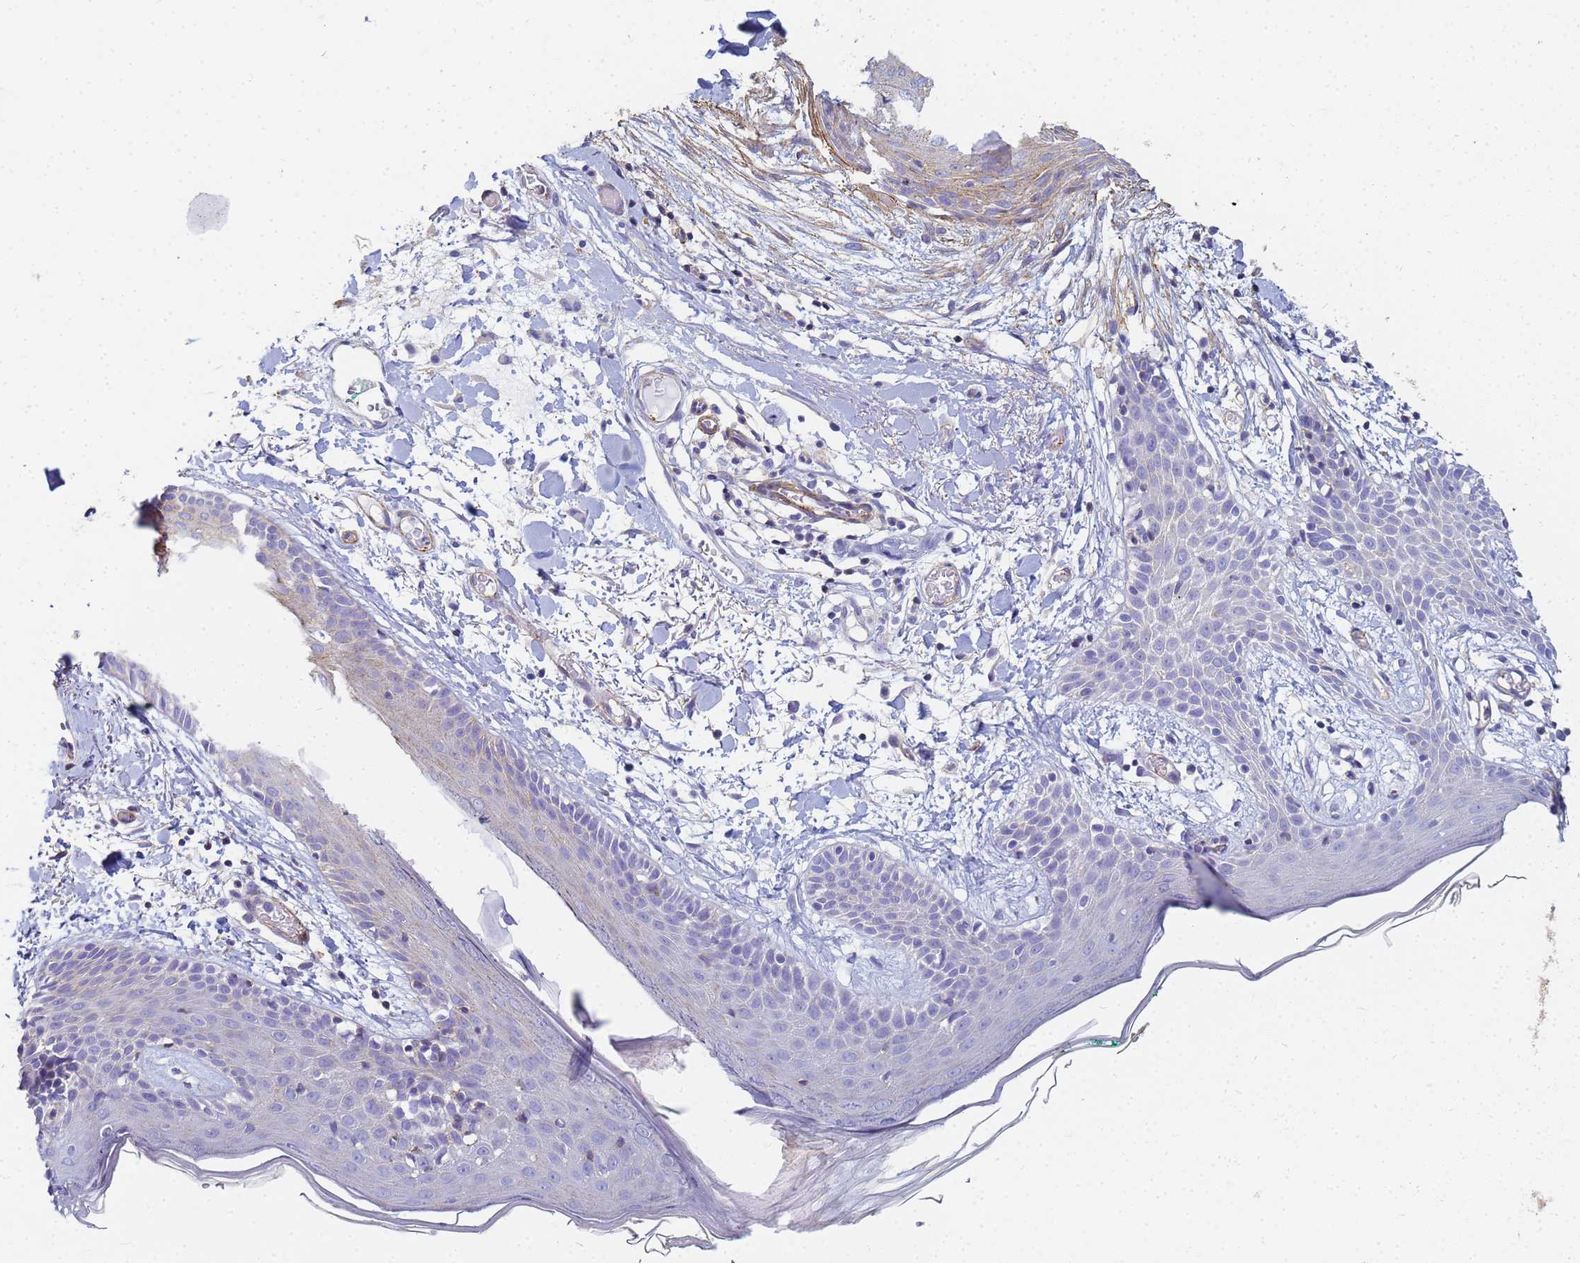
{"staining": {"intensity": "negative", "quantity": "none", "location": "none"}, "tissue": "skin", "cell_type": "Fibroblasts", "image_type": "normal", "snomed": [{"axis": "morphology", "description": "Normal tissue, NOS"}, {"axis": "topography", "description": "Skin"}], "caption": "High power microscopy histopathology image of an IHC micrograph of benign skin, revealing no significant positivity in fibroblasts.", "gene": "TPM1", "patient": {"sex": "male", "age": 79}}